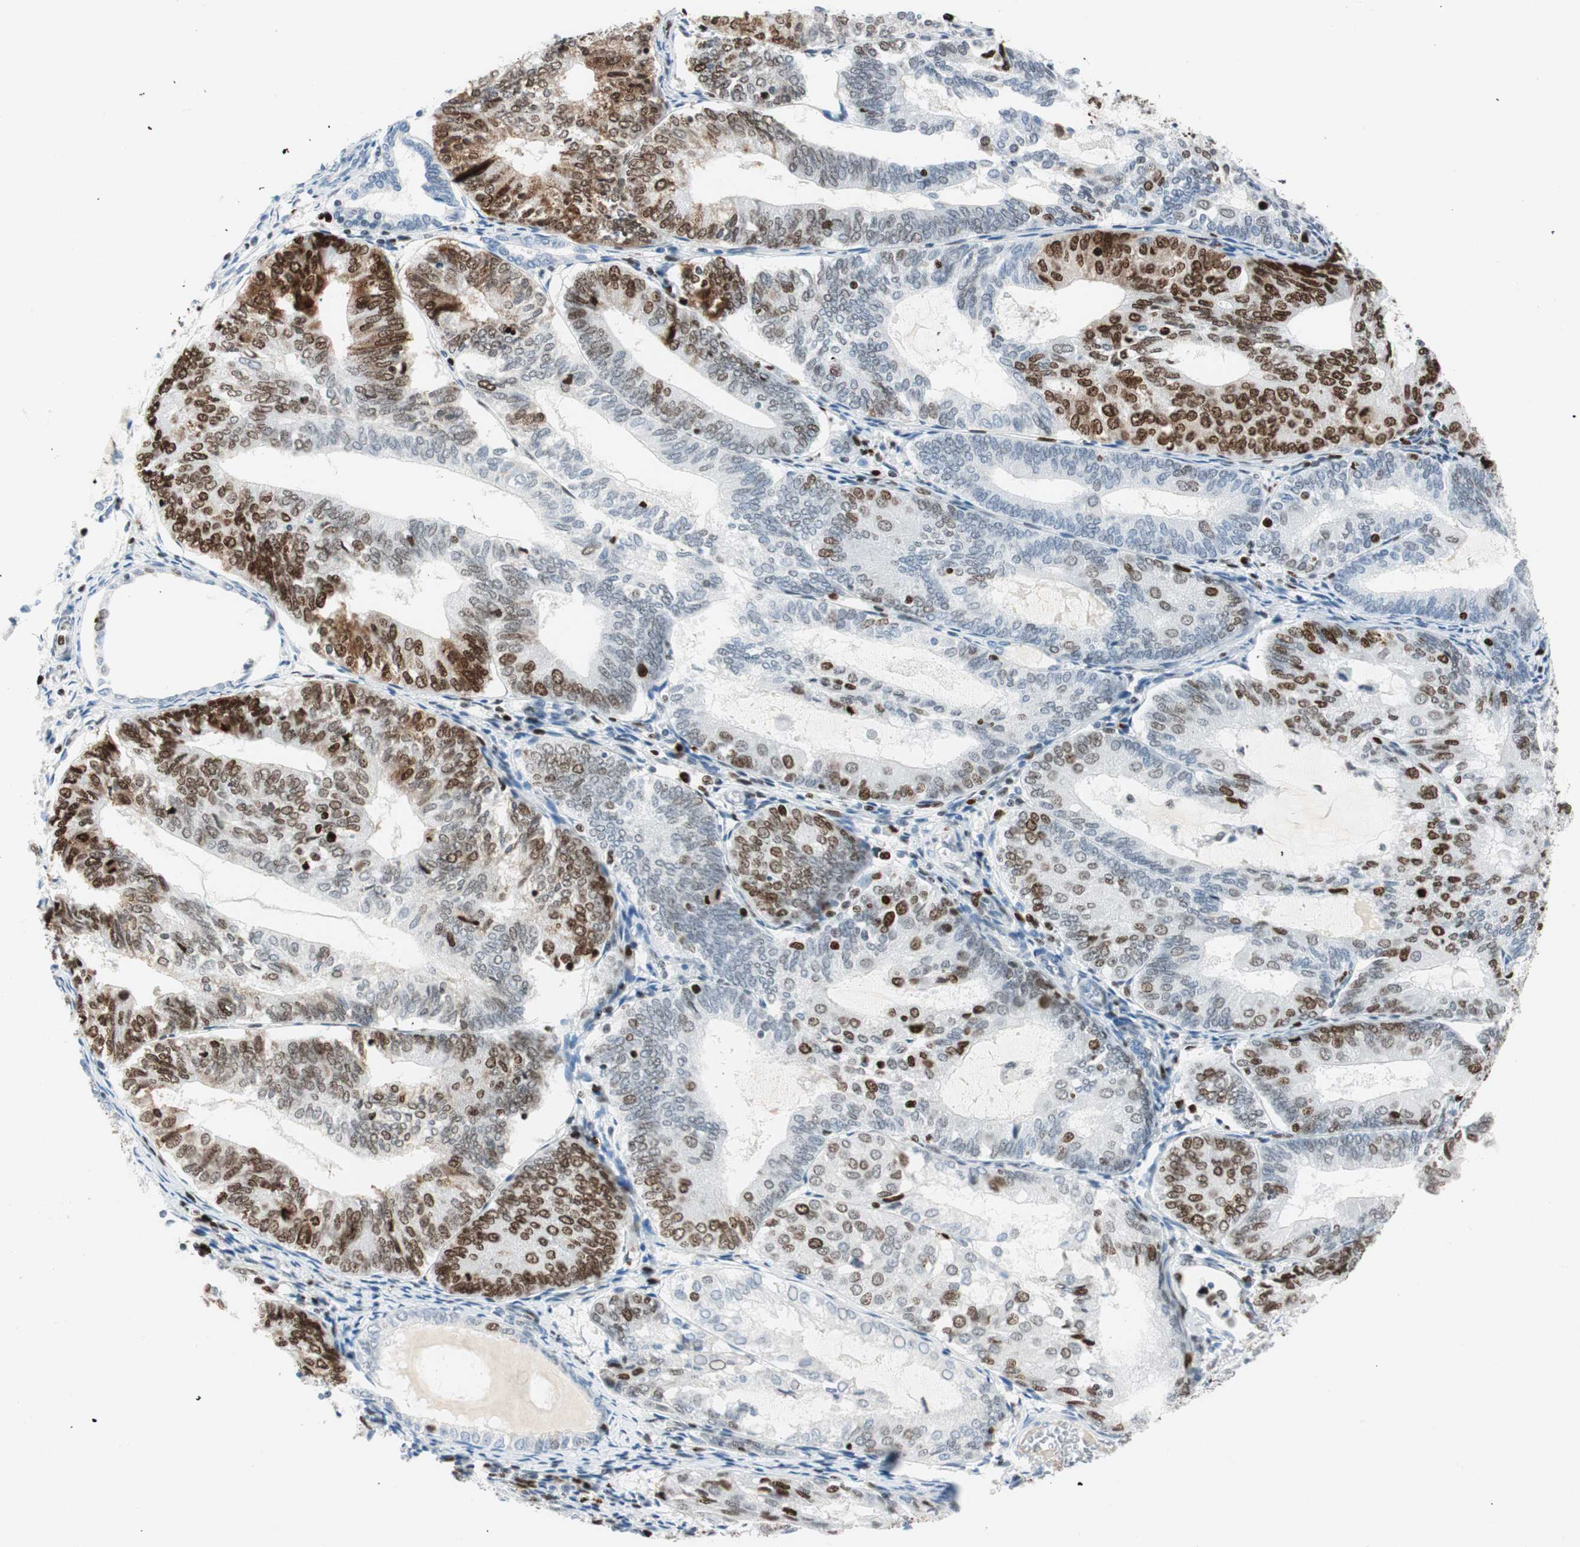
{"staining": {"intensity": "moderate", "quantity": "25%-75%", "location": "nuclear"}, "tissue": "endometrial cancer", "cell_type": "Tumor cells", "image_type": "cancer", "snomed": [{"axis": "morphology", "description": "Adenocarcinoma, NOS"}, {"axis": "topography", "description": "Endometrium"}], "caption": "Endometrial cancer was stained to show a protein in brown. There is medium levels of moderate nuclear positivity in about 25%-75% of tumor cells. The protein is stained brown, and the nuclei are stained in blue (DAB (3,3'-diaminobenzidine) IHC with brightfield microscopy, high magnification).", "gene": "EZH2", "patient": {"sex": "female", "age": 81}}